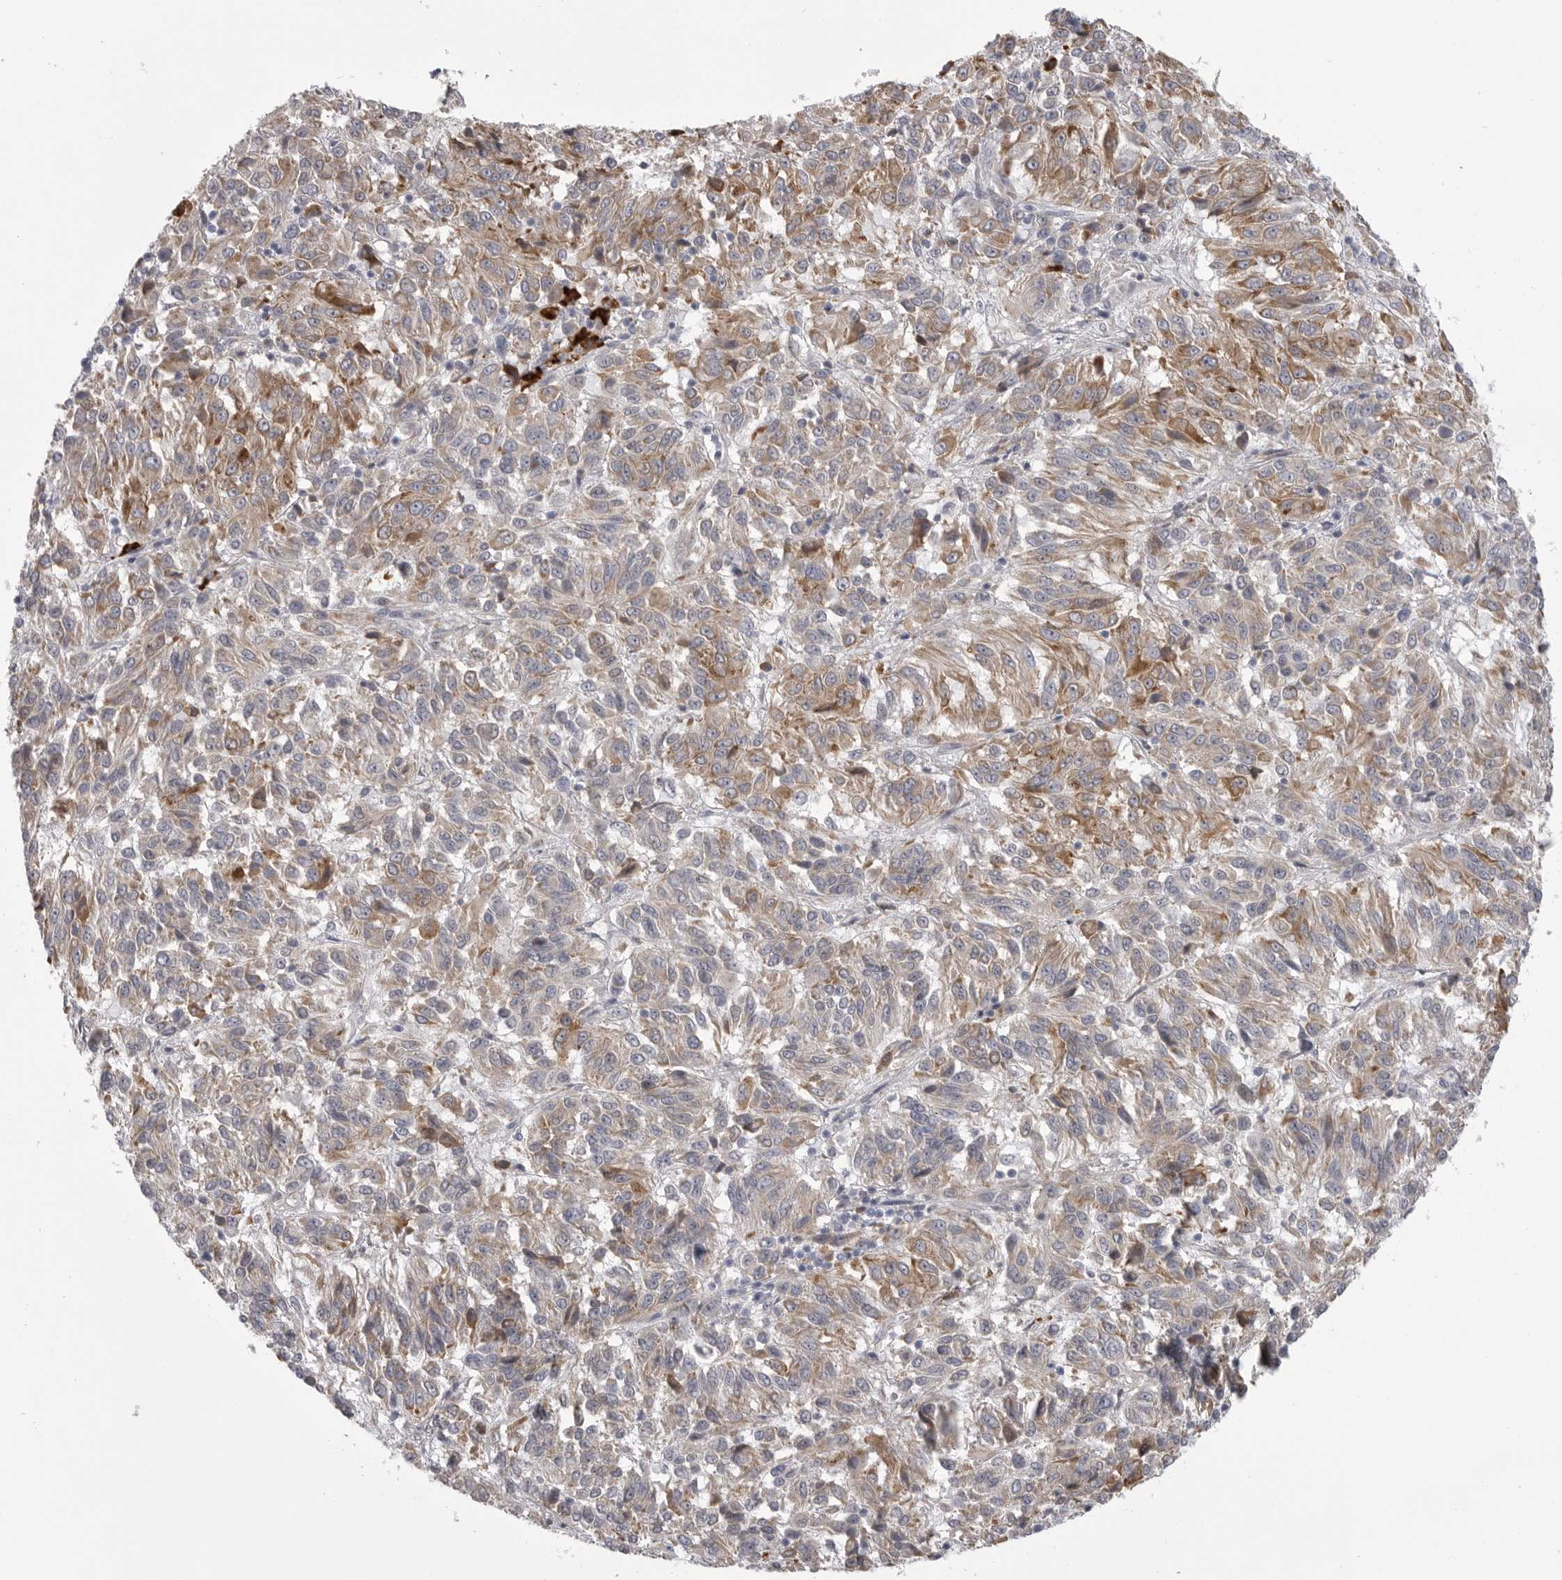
{"staining": {"intensity": "moderate", "quantity": ">75%", "location": "cytoplasmic/membranous"}, "tissue": "melanoma", "cell_type": "Tumor cells", "image_type": "cancer", "snomed": [{"axis": "morphology", "description": "Malignant melanoma, Metastatic site"}, {"axis": "topography", "description": "Lung"}], "caption": "Protein staining demonstrates moderate cytoplasmic/membranous expression in approximately >75% of tumor cells in melanoma.", "gene": "FKBP2", "patient": {"sex": "male", "age": 64}}